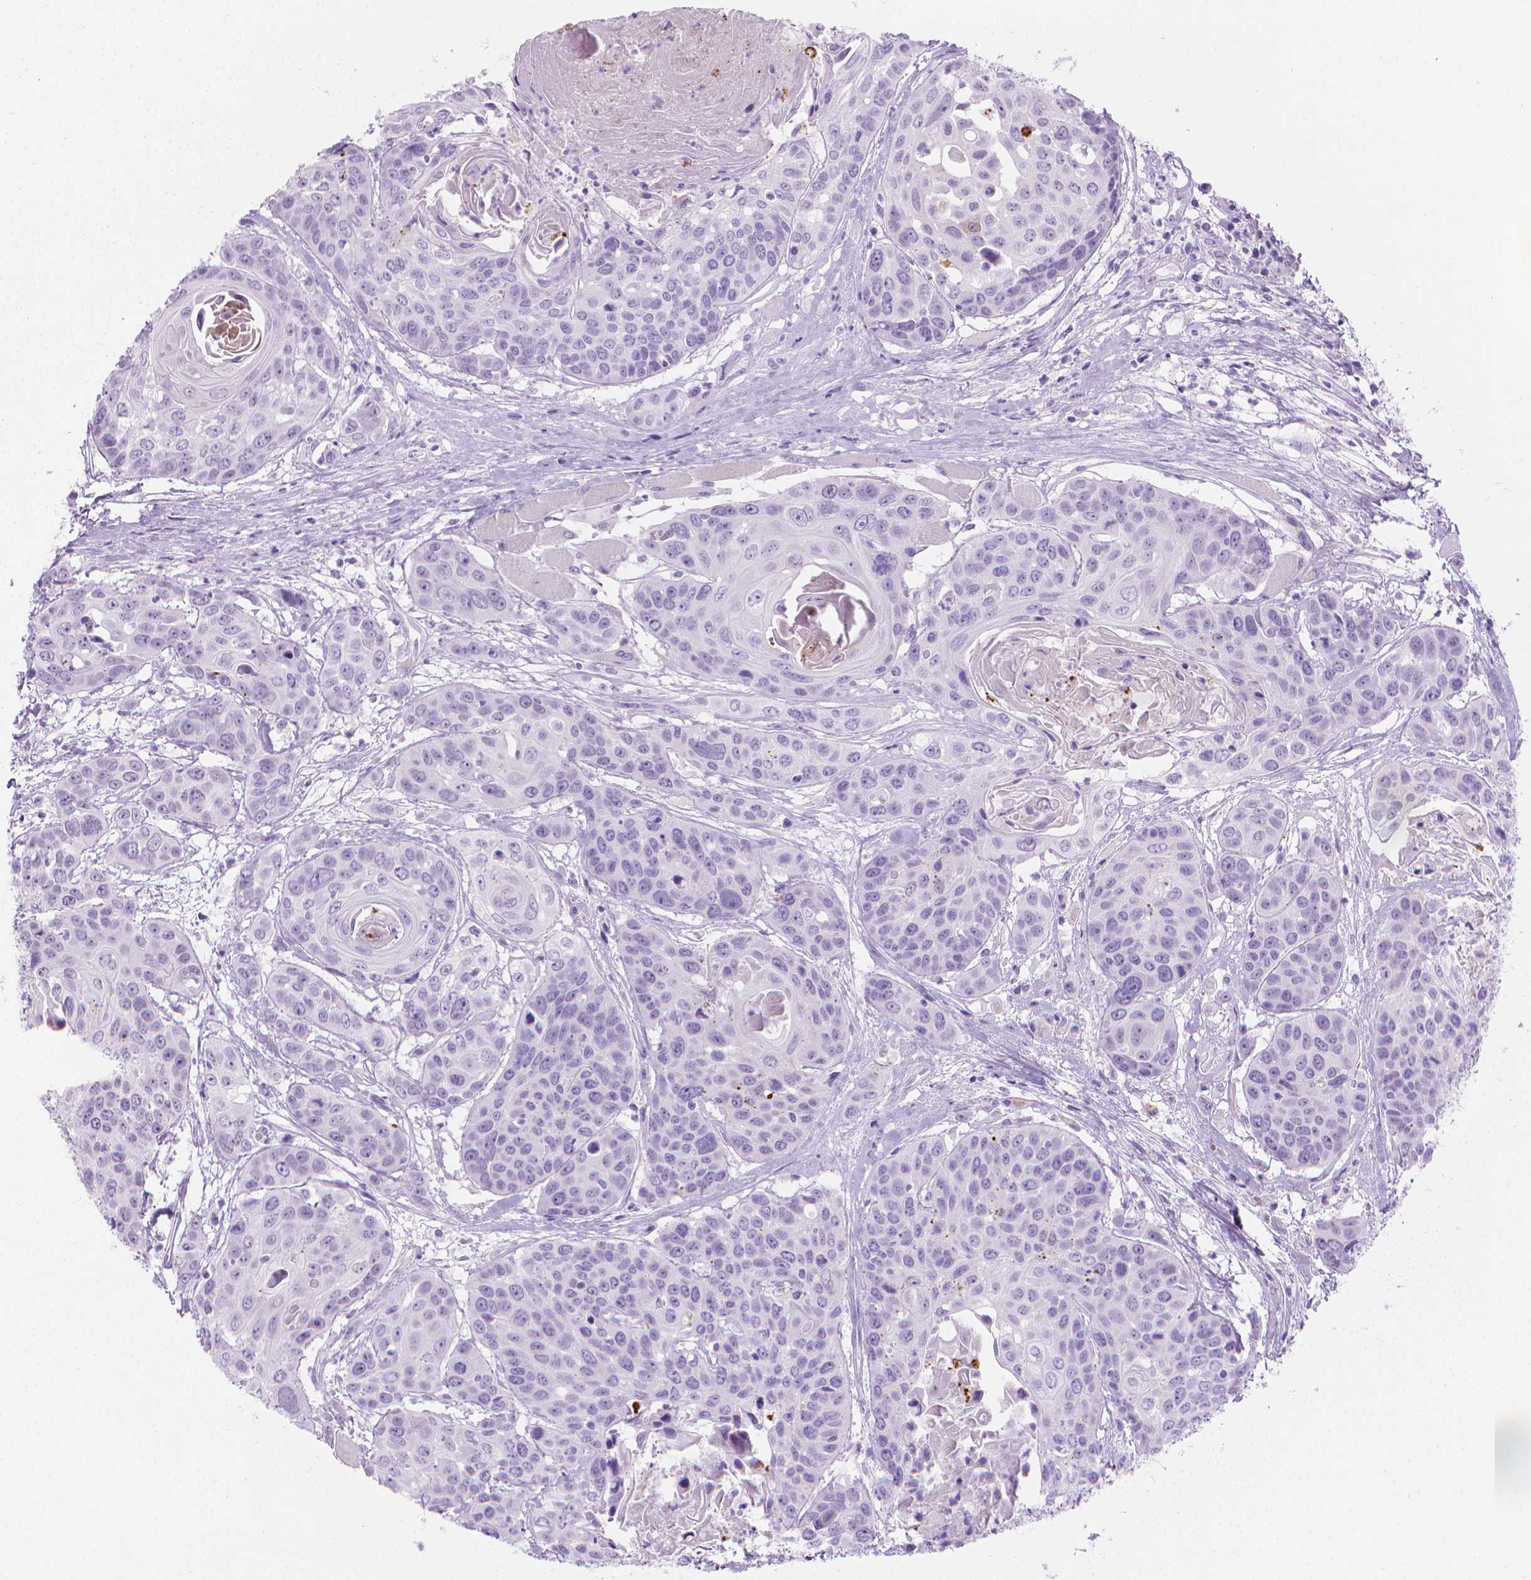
{"staining": {"intensity": "negative", "quantity": "none", "location": "none"}, "tissue": "head and neck cancer", "cell_type": "Tumor cells", "image_type": "cancer", "snomed": [{"axis": "morphology", "description": "Squamous cell carcinoma, NOS"}, {"axis": "topography", "description": "Oral tissue"}, {"axis": "topography", "description": "Head-Neck"}], "caption": "The micrograph reveals no staining of tumor cells in head and neck cancer (squamous cell carcinoma). Brightfield microscopy of IHC stained with DAB (3,3'-diaminobenzidine) (brown) and hematoxylin (blue), captured at high magnification.", "gene": "CFAP52", "patient": {"sex": "male", "age": 56}}